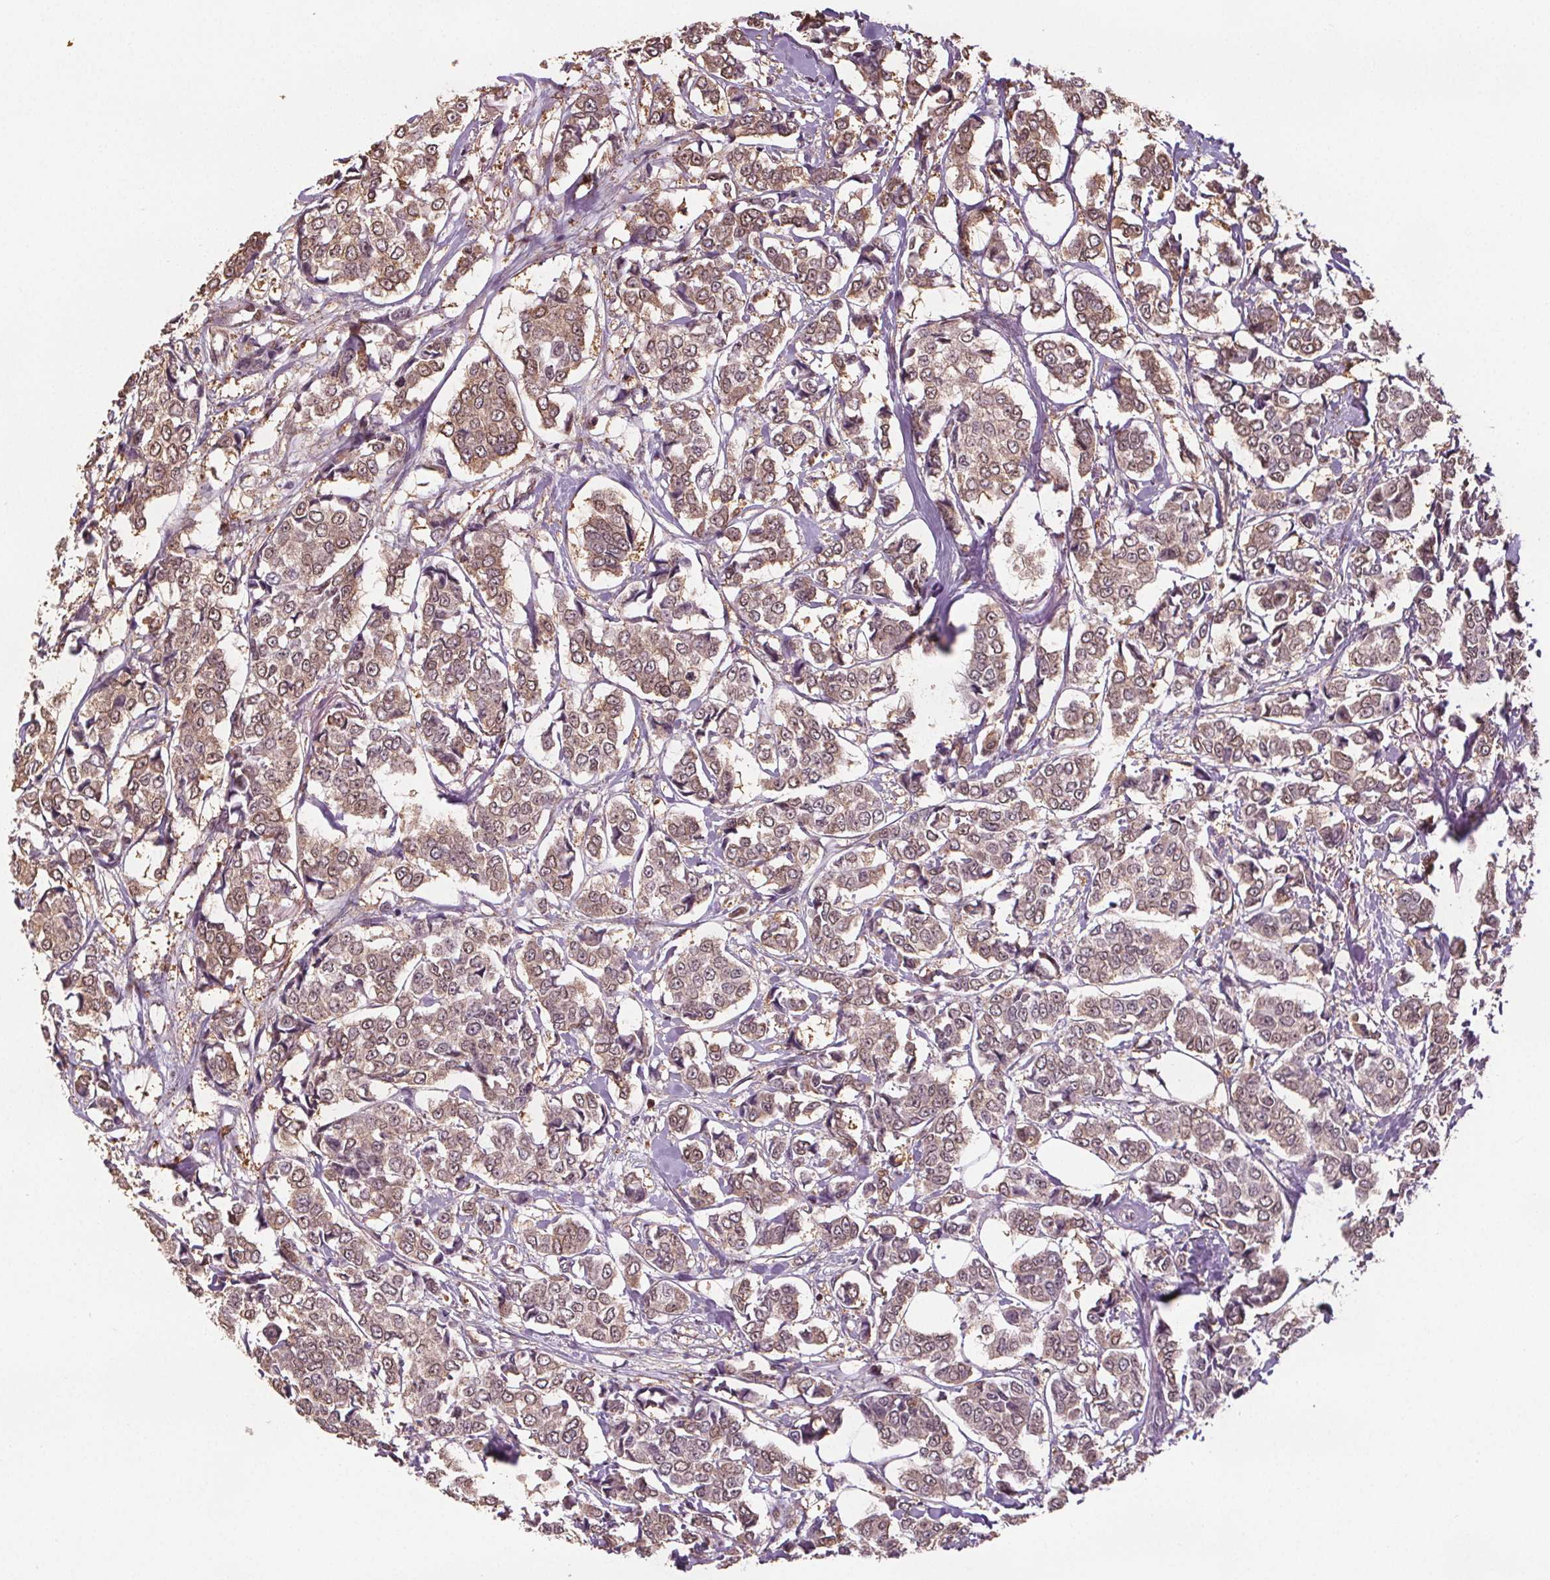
{"staining": {"intensity": "weak", "quantity": ">75%", "location": "cytoplasmic/membranous,nuclear"}, "tissue": "breast cancer", "cell_type": "Tumor cells", "image_type": "cancer", "snomed": [{"axis": "morphology", "description": "Duct carcinoma"}, {"axis": "topography", "description": "Breast"}], "caption": "Immunohistochemical staining of invasive ductal carcinoma (breast) demonstrates weak cytoplasmic/membranous and nuclear protein expression in about >75% of tumor cells.", "gene": "ENO1", "patient": {"sex": "female", "age": 94}}